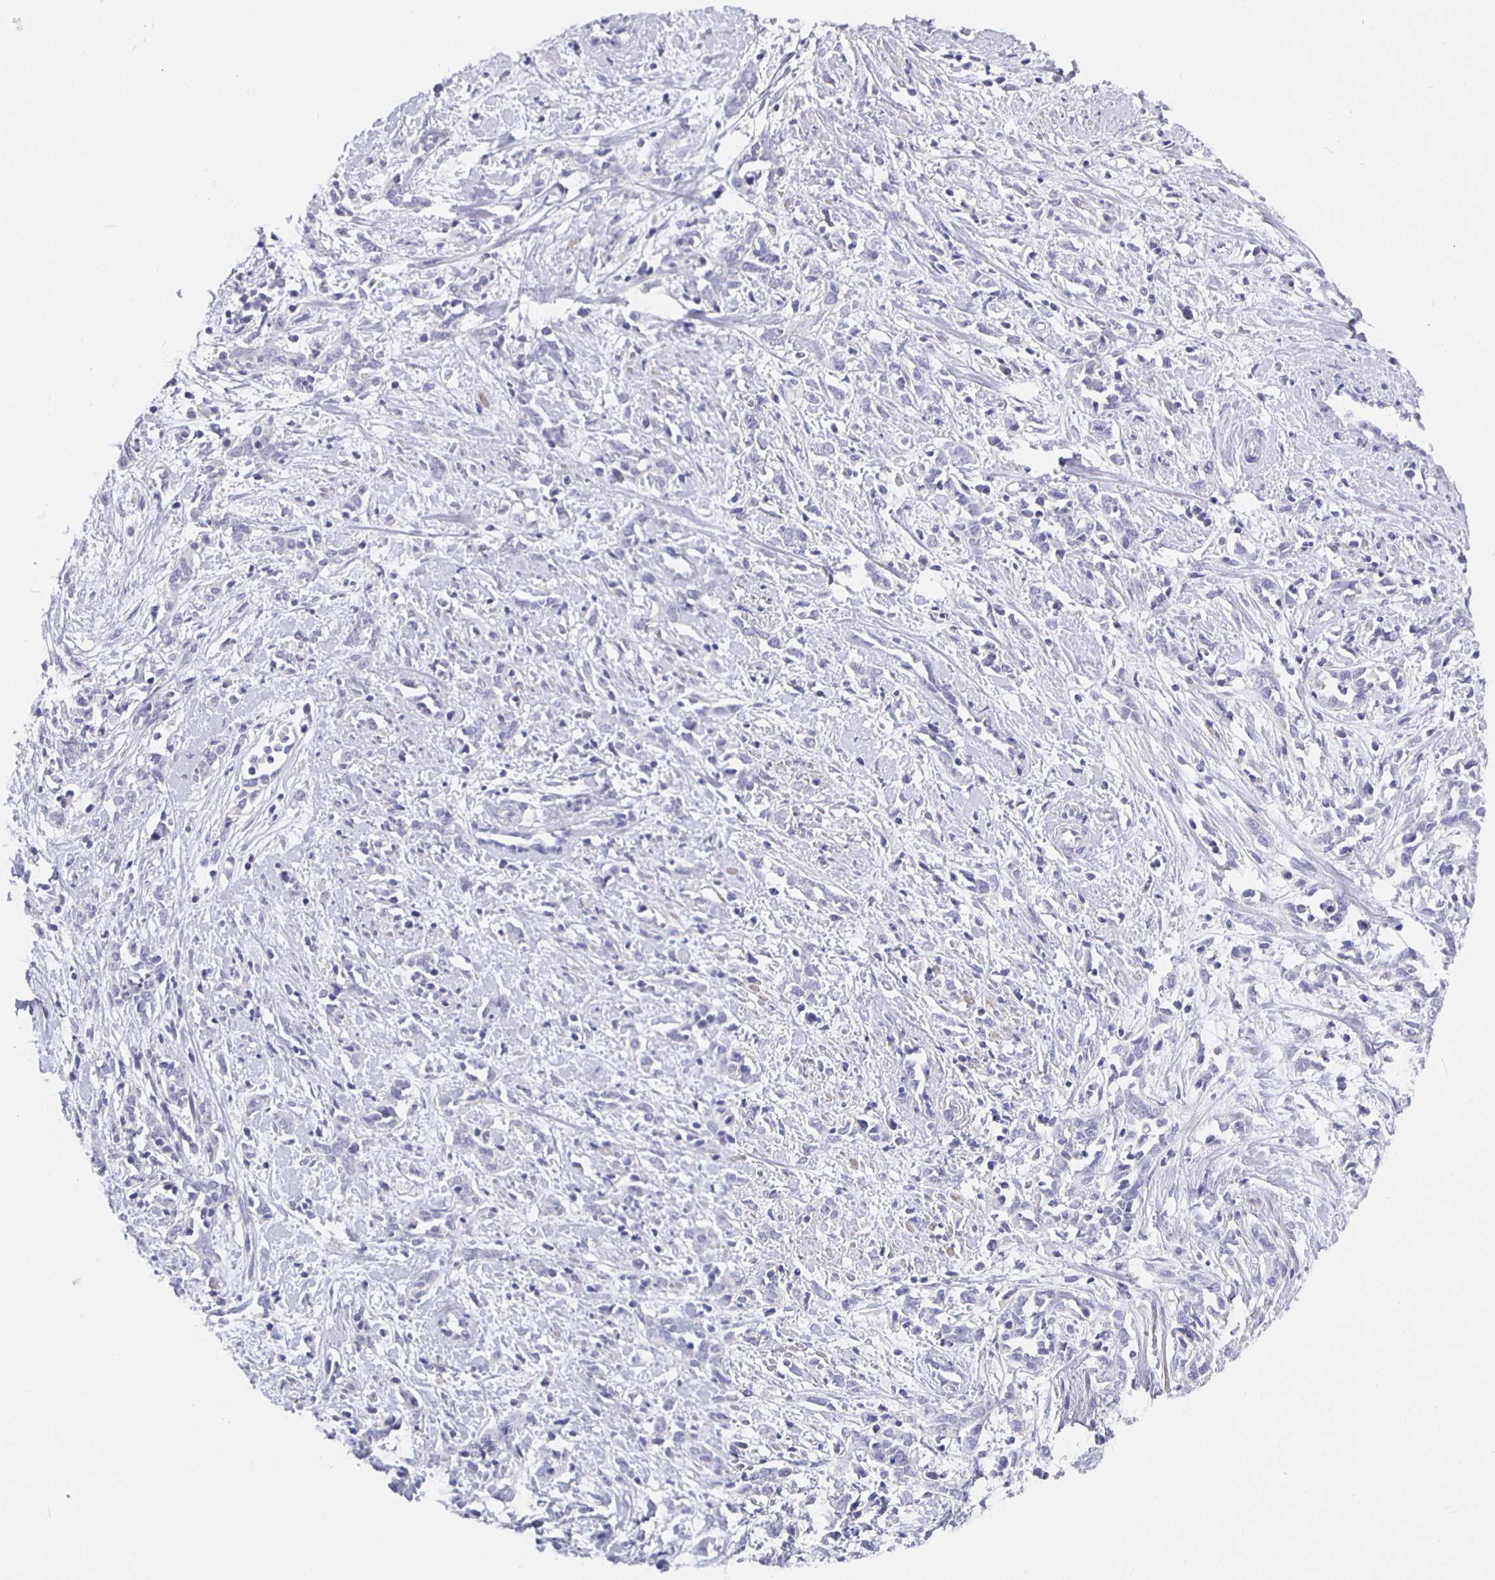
{"staining": {"intensity": "negative", "quantity": "none", "location": "none"}, "tissue": "cervical cancer", "cell_type": "Tumor cells", "image_type": "cancer", "snomed": [{"axis": "morphology", "description": "Adenocarcinoma, NOS"}, {"axis": "topography", "description": "Cervix"}], "caption": "This is an immunohistochemistry photomicrograph of human cervical cancer. There is no staining in tumor cells.", "gene": "CFAP74", "patient": {"sex": "female", "age": 40}}